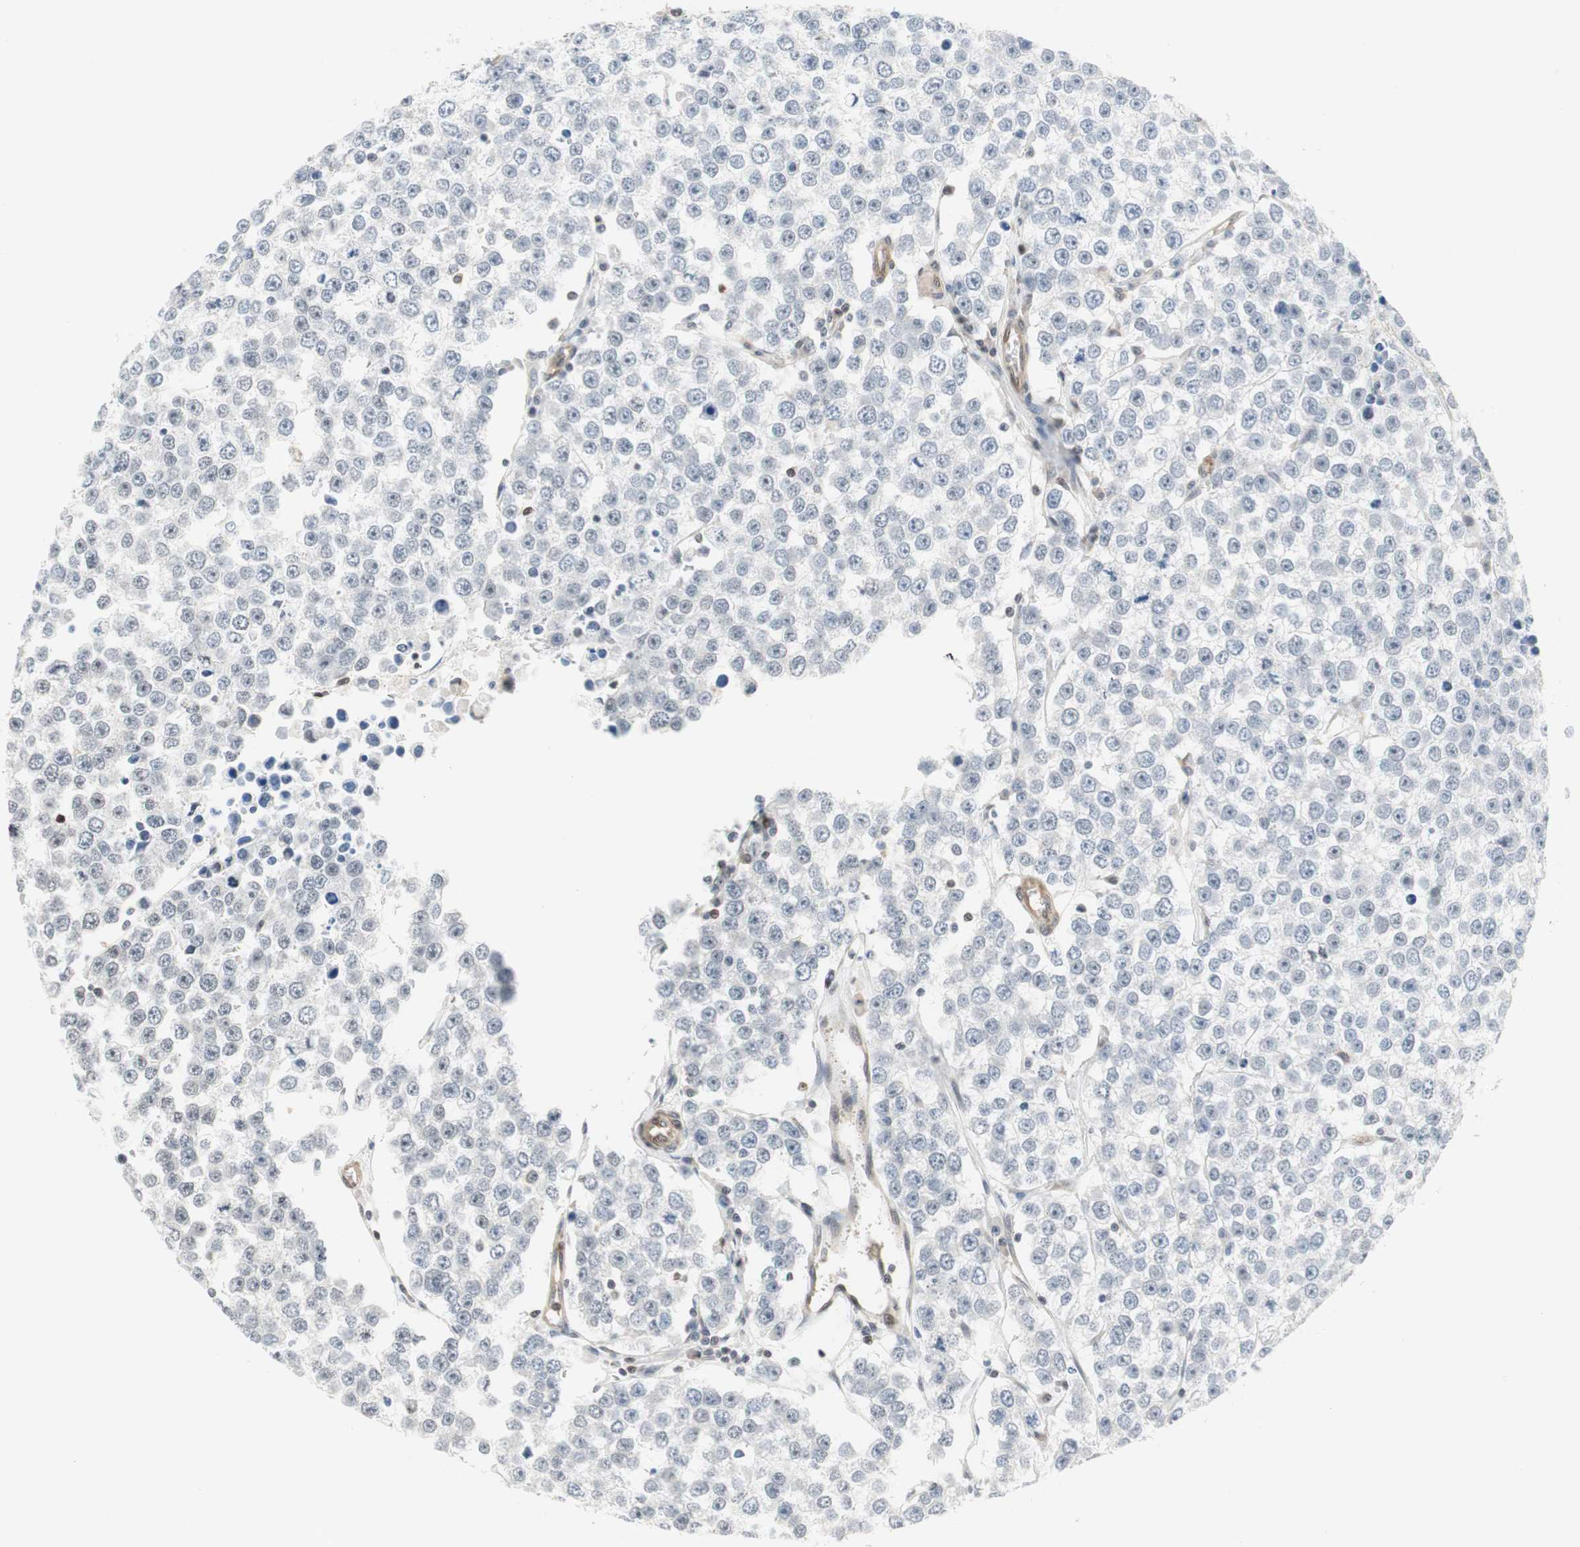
{"staining": {"intensity": "negative", "quantity": "none", "location": "none"}, "tissue": "testis cancer", "cell_type": "Tumor cells", "image_type": "cancer", "snomed": [{"axis": "morphology", "description": "Seminoma, NOS"}, {"axis": "morphology", "description": "Carcinoma, Embryonal, NOS"}, {"axis": "topography", "description": "Testis"}], "caption": "Testis cancer was stained to show a protein in brown. There is no significant positivity in tumor cells.", "gene": "ZNF512B", "patient": {"sex": "male", "age": 52}}